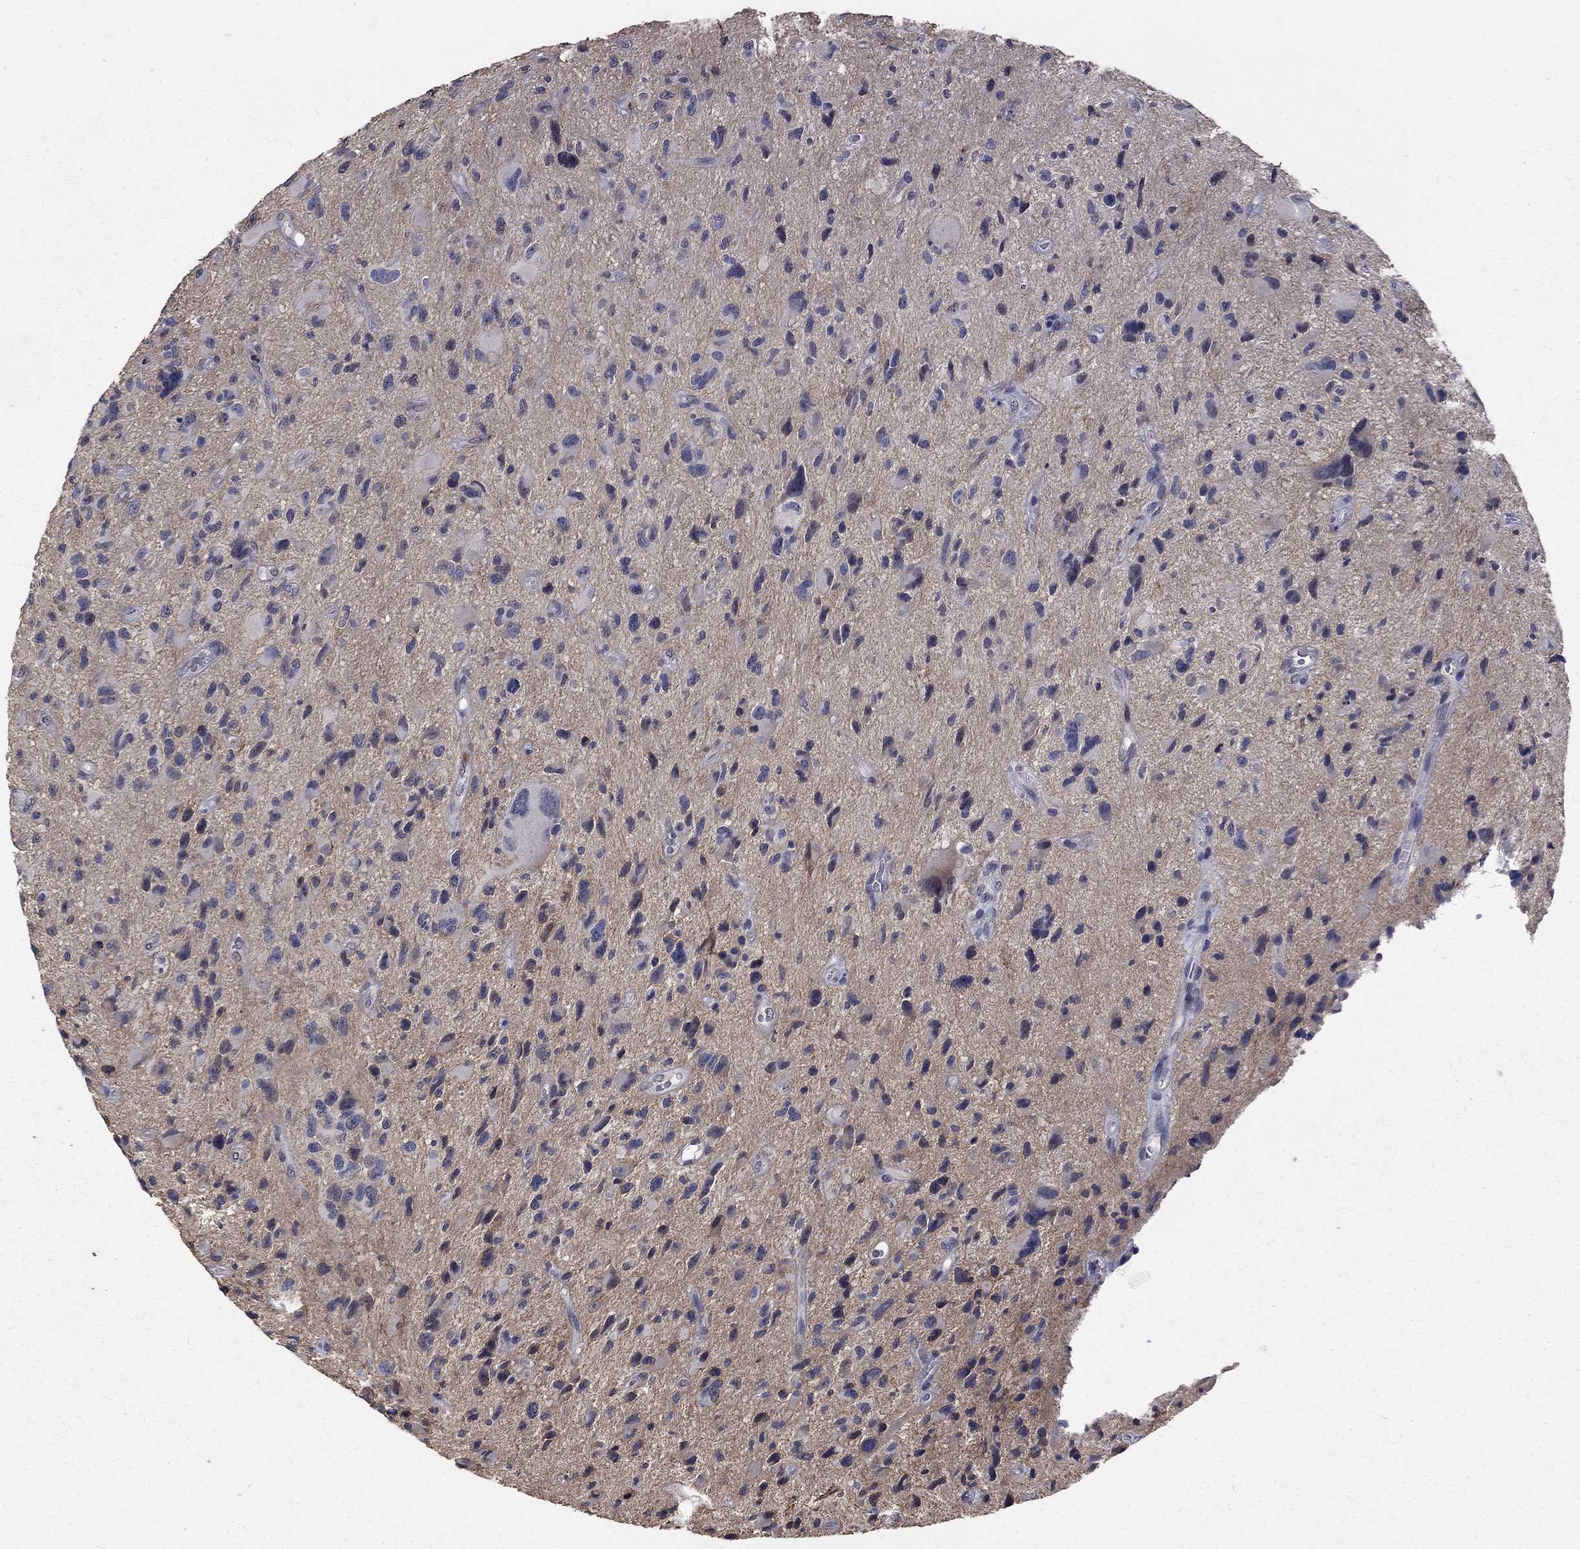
{"staining": {"intensity": "negative", "quantity": "none", "location": "none"}, "tissue": "glioma", "cell_type": "Tumor cells", "image_type": "cancer", "snomed": [{"axis": "morphology", "description": "Glioma, malignant, NOS"}, {"axis": "morphology", "description": "Glioma, malignant, High grade"}, {"axis": "topography", "description": "Brain"}], "caption": "The immunohistochemistry image has no significant positivity in tumor cells of malignant glioma (high-grade) tissue.", "gene": "CHST5", "patient": {"sex": "female", "age": 71}}